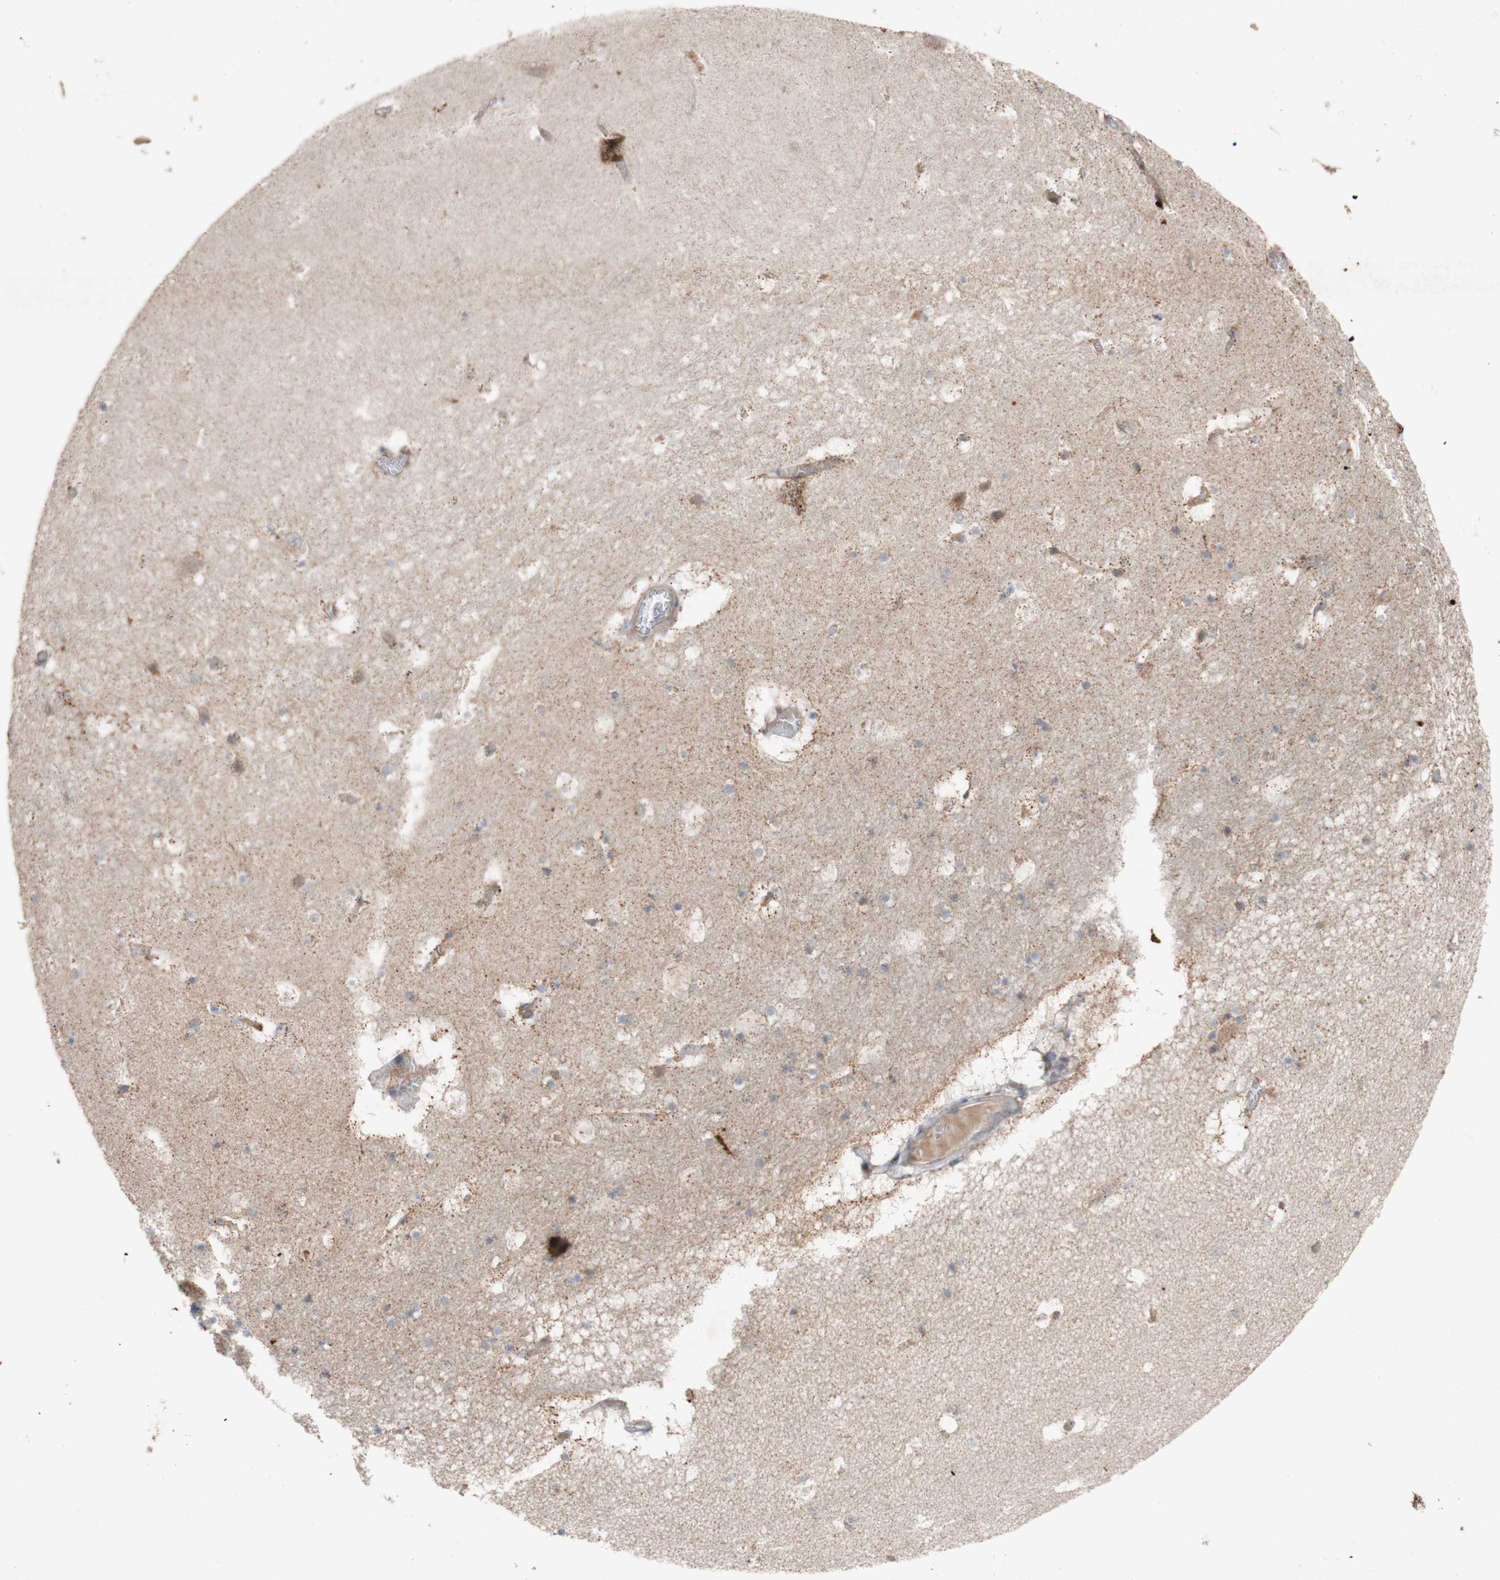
{"staining": {"intensity": "negative", "quantity": "none", "location": "none"}, "tissue": "hippocampus", "cell_type": "Glial cells", "image_type": "normal", "snomed": [{"axis": "morphology", "description": "Normal tissue, NOS"}, {"axis": "topography", "description": "Hippocampus"}], "caption": "Hippocampus was stained to show a protein in brown. There is no significant expression in glial cells.", "gene": "TST", "patient": {"sex": "male", "age": 45}}